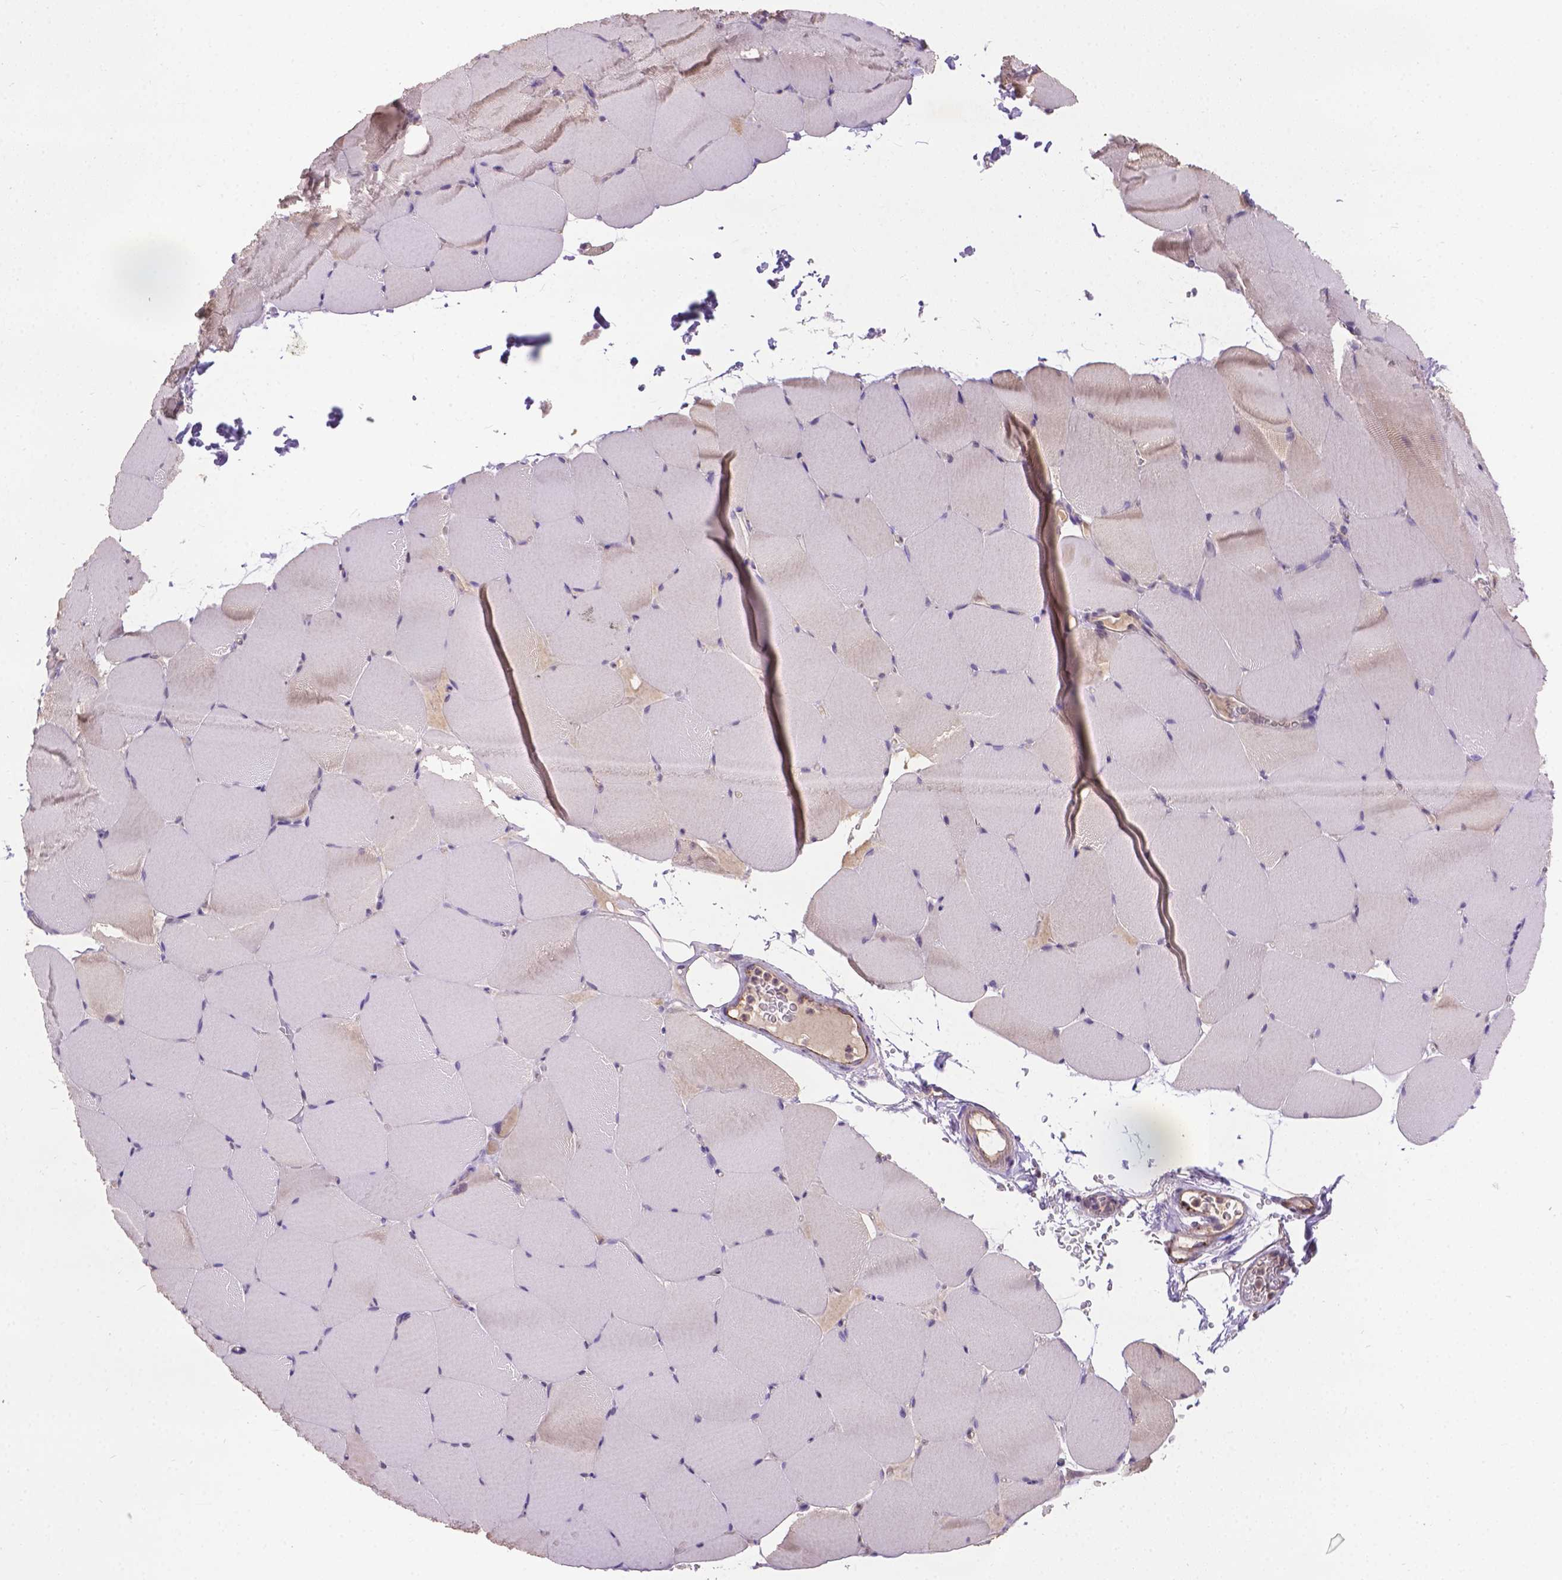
{"staining": {"intensity": "negative", "quantity": "none", "location": "none"}, "tissue": "skeletal muscle", "cell_type": "Myocytes", "image_type": "normal", "snomed": [{"axis": "morphology", "description": "Normal tissue, NOS"}, {"axis": "topography", "description": "Skeletal muscle"}], "caption": "High magnification brightfield microscopy of normal skeletal muscle stained with DAB (3,3'-diaminobenzidine) (brown) and counterstained with hematoxylin (blue): myocytes show no significant expression. (DAB (3,3'-diaminobenzidine) immunohistochemistry (IHC) with hematoxylin counter stain).", "gene": "ZNF337", "patient": {"sex": "female", "age": 37}}